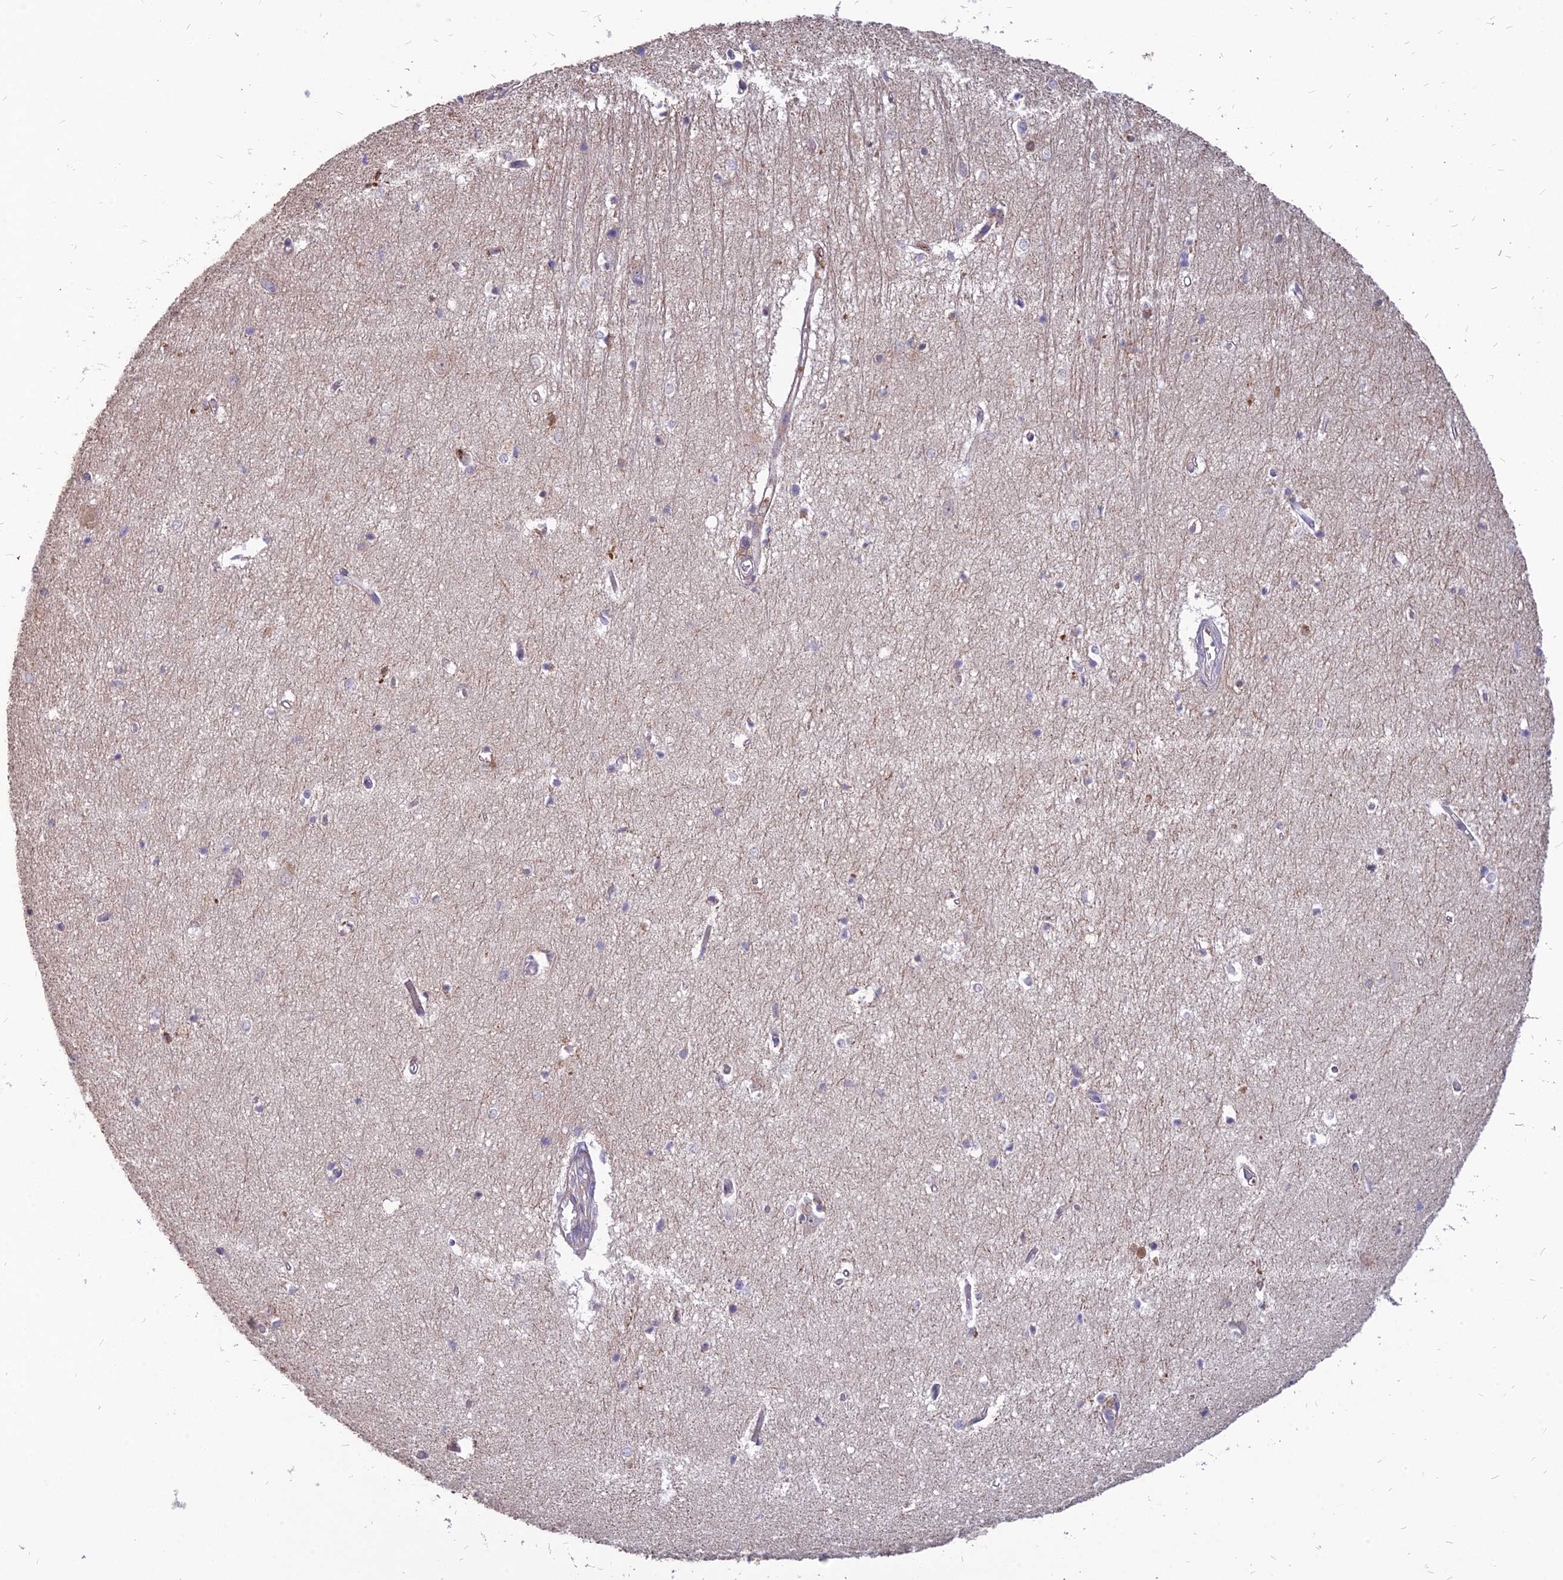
{"staining": {"intensity": "negative", "quantity": "none", "location": "none"}, "tissue": "hippocampus", "cell_type": "Glial cells", "image_type": "normal", "snomed": [{"axis": "morphology", "description": "Normal tissue, NOS"}, {"axis": "topography", "description": "Hippocampus"}], "caption": "DAB (3,3'-diaminobenzidine) immunohistochemical staining of benign hippocampus exhibits no significant staining in glial cells. (Stains: DAB (3,3'-diaminobenzidine) immunohistochemistry (IHC) with hematoxylin counter stain, Microscopy: brightfield microscopy at high magnification).", "gene": "ST3GAL6", "patient": {"sex": "female", "age": 64}}